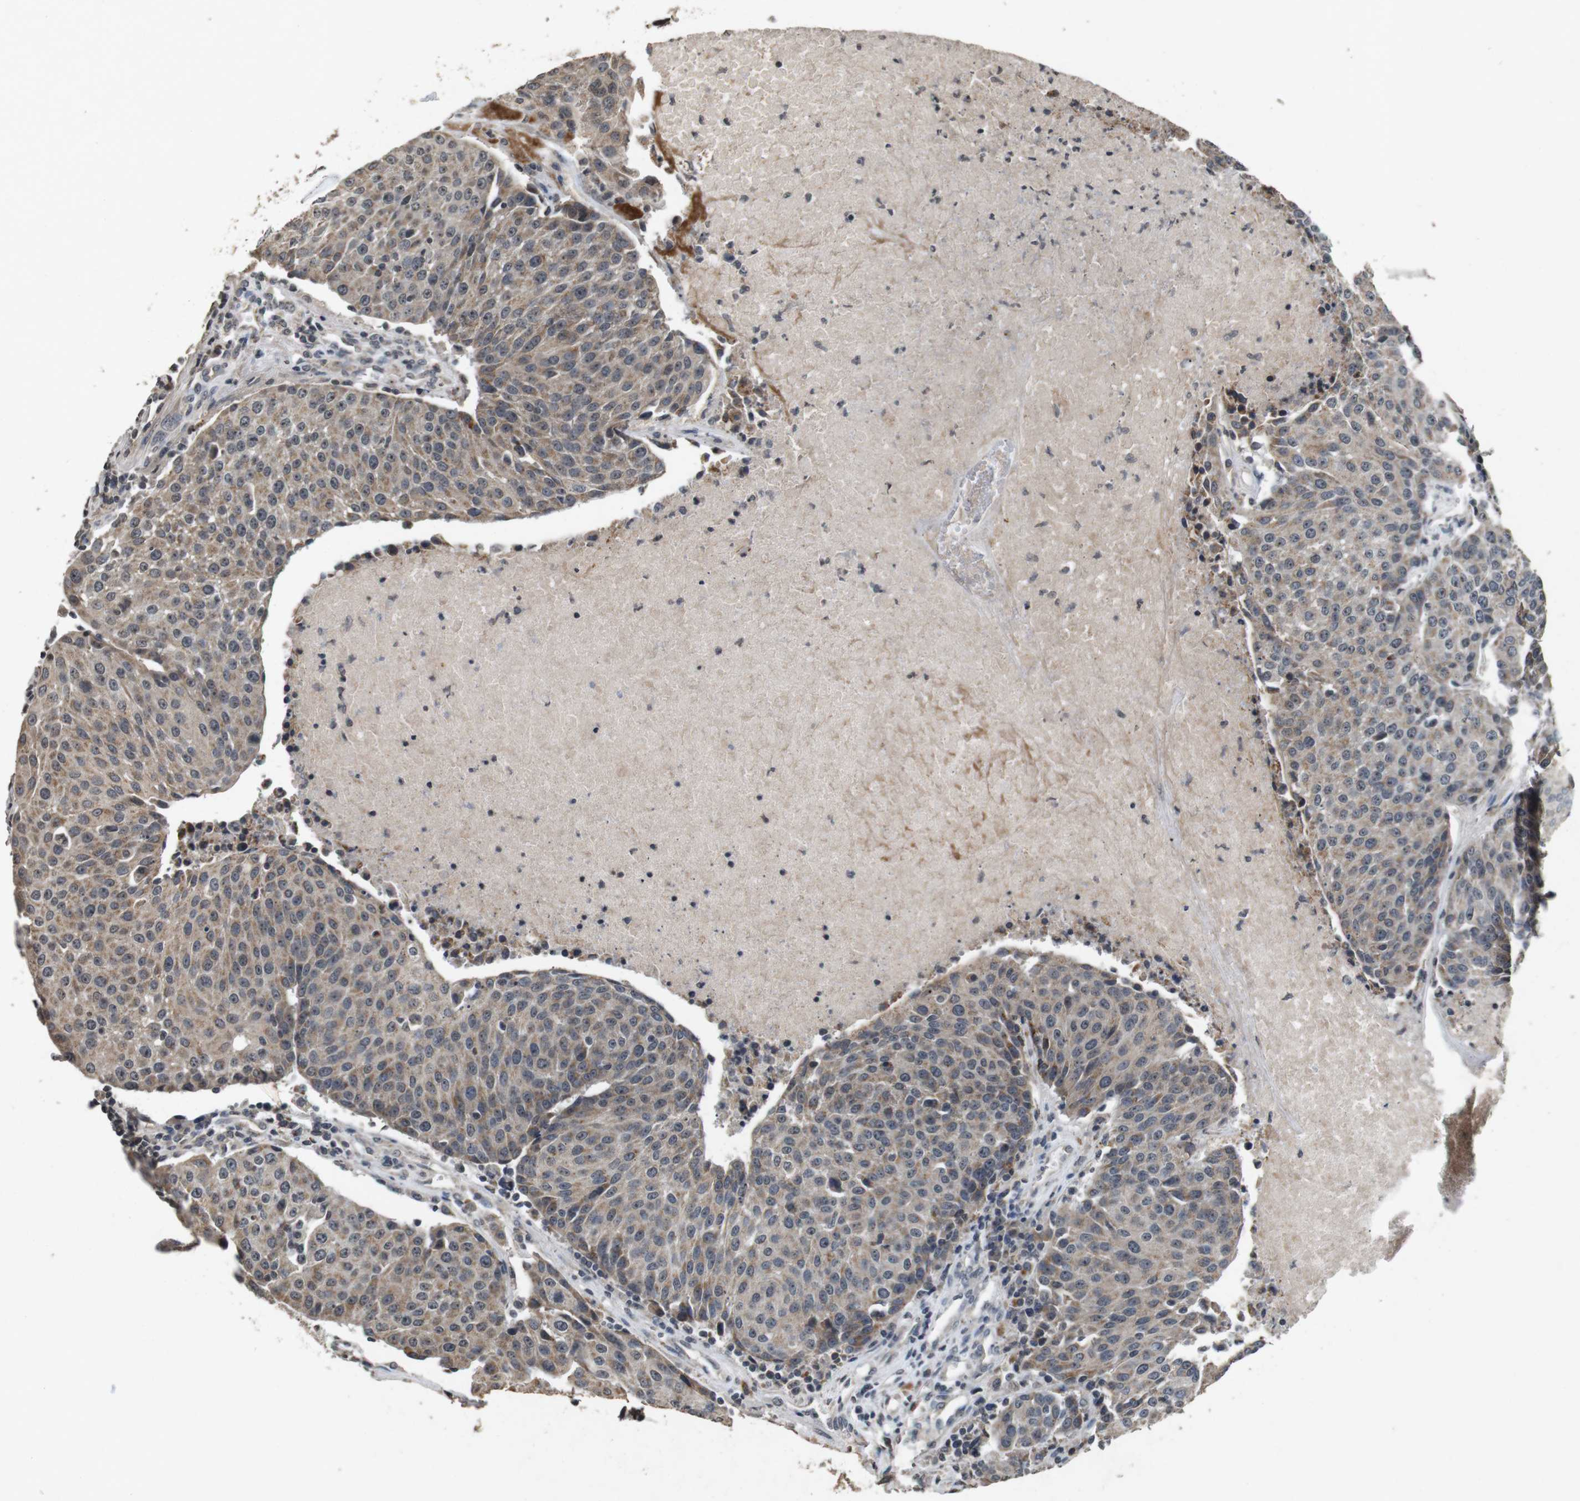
{"staining": {"intensity": "moderate", "quantity": "25%-75%", "location": "cytoplasmic/membranous,nuclear"}, "tissue": "urothelial cancer", "cell_type": "Tumor cells", "image_type": "cancer", "snomed": [{"axis": "morphology", "description": "Urothelial carcinoma, High grade"}, {"axis": "topography", "description": "Urinary bladder"}], "caption": "DAB immunohistochemical staining of human urothelial cancer demonstrates moderate cytoplasmic/membranous and nuclear protein expression in approximately 25%-75% of tumor cells.", "gene": "SORL1", "patient": {"sex": "female", "age": 85}}